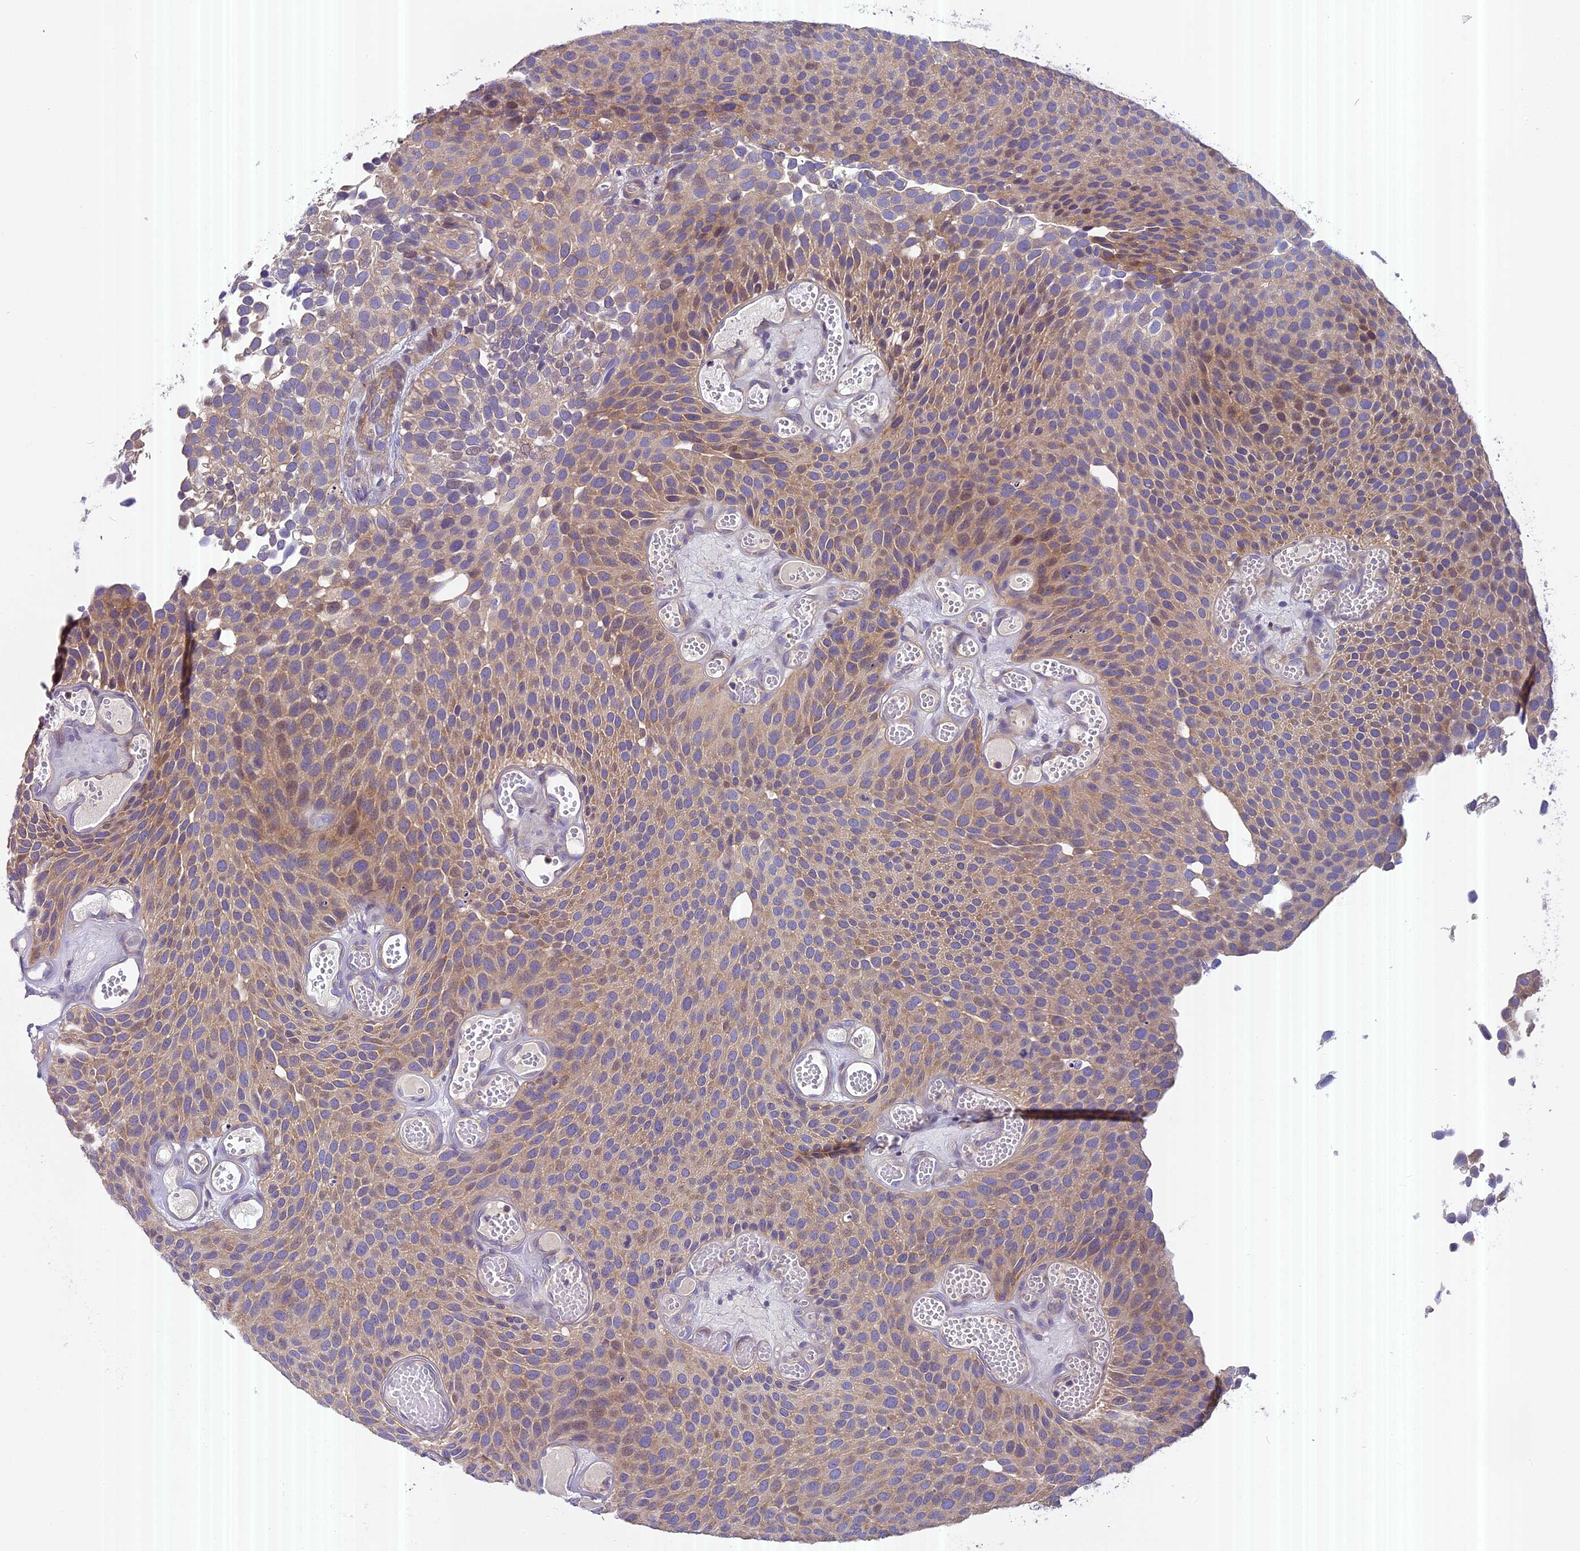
{"staining": {"intensity": "moderate", "quantity": "25%-75%", "location": "cytoplasmic/membranous"}, "tissue": "urothelial cancer", "cell_type": "Tumor cells", "image_type": "cancer", "snomed": [{"axis": "morphology", "description": "Urothelial carcinoma, Low grade"}, {"axis": "topography", "description": "Urinary bladder"}], "caption": "Human urothelial cancer stained for a protein (brown) shows moderate cytoplasmic/membranous positive expression in approximately 25%-75% of tumor cells.", "gene": "FAM98C", "patient": {"sex": "male", "age": 89}}